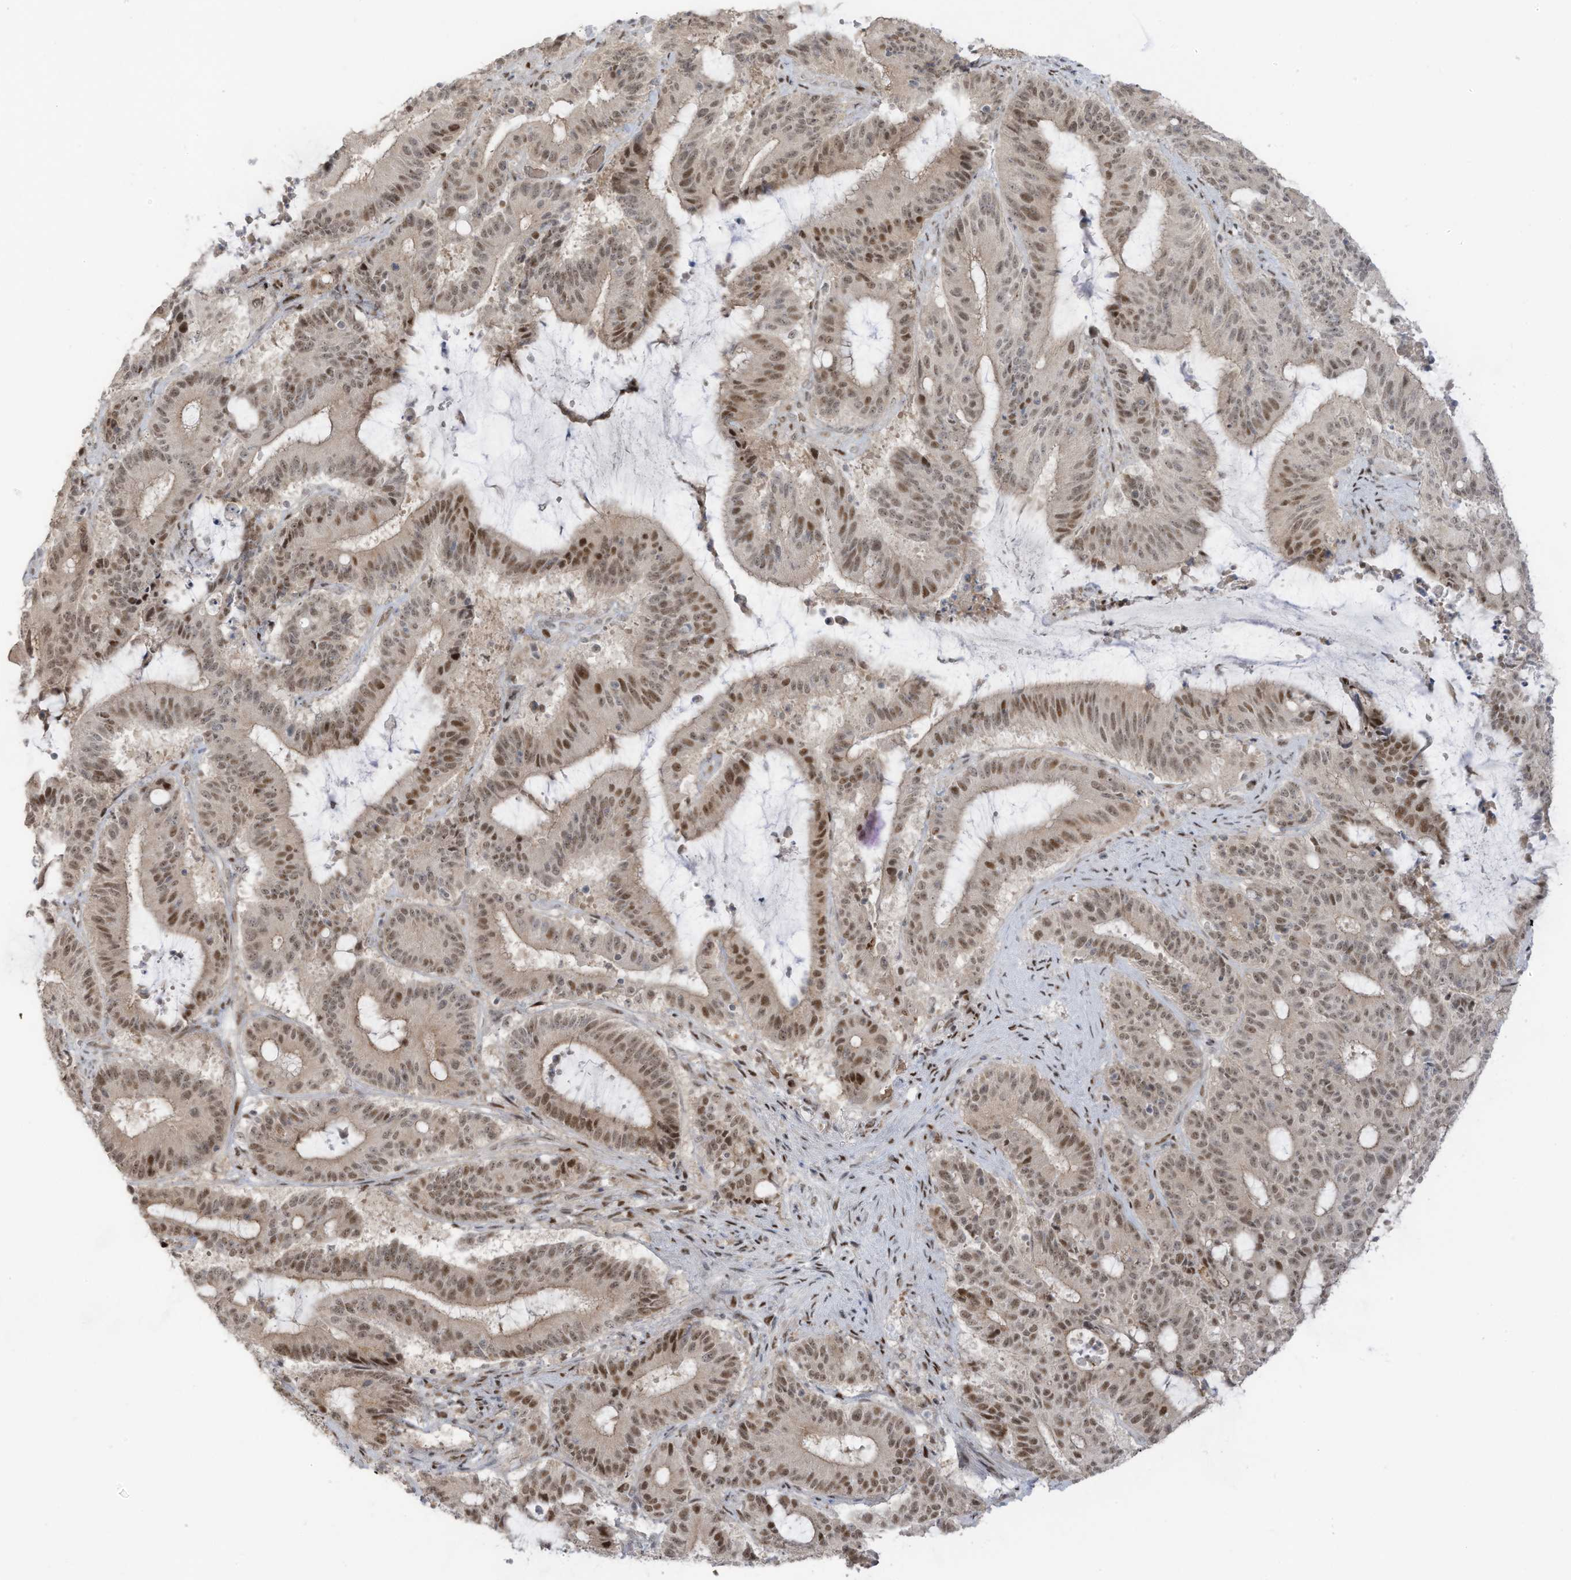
{"staining": {"intensity": "moderate", "quantity": ">75%", "location": "nuclear"}, "tissue": "liver cancer", "cell_type": "Tumor cells", "image_type": "cancer", "snomed": [{"axis": "morphology", "description": "Normal tissue, NOS"}, {"axis": "morphology", "description": "Cholangiocarcinoma"}, {"axis": "topography", "description": "Liver"}, {"axis": "topography", "description": "Peripheral nerve tissue"}], "caption": "About >75% of tumor cells in human cholangiocarcinoma (liver) exhibit moderate nuclear protein positivity as visualized by brown immunohistochemical staining.", "gene": "ZCWPW2", "patient": {"sex": "female", "age": 73}}